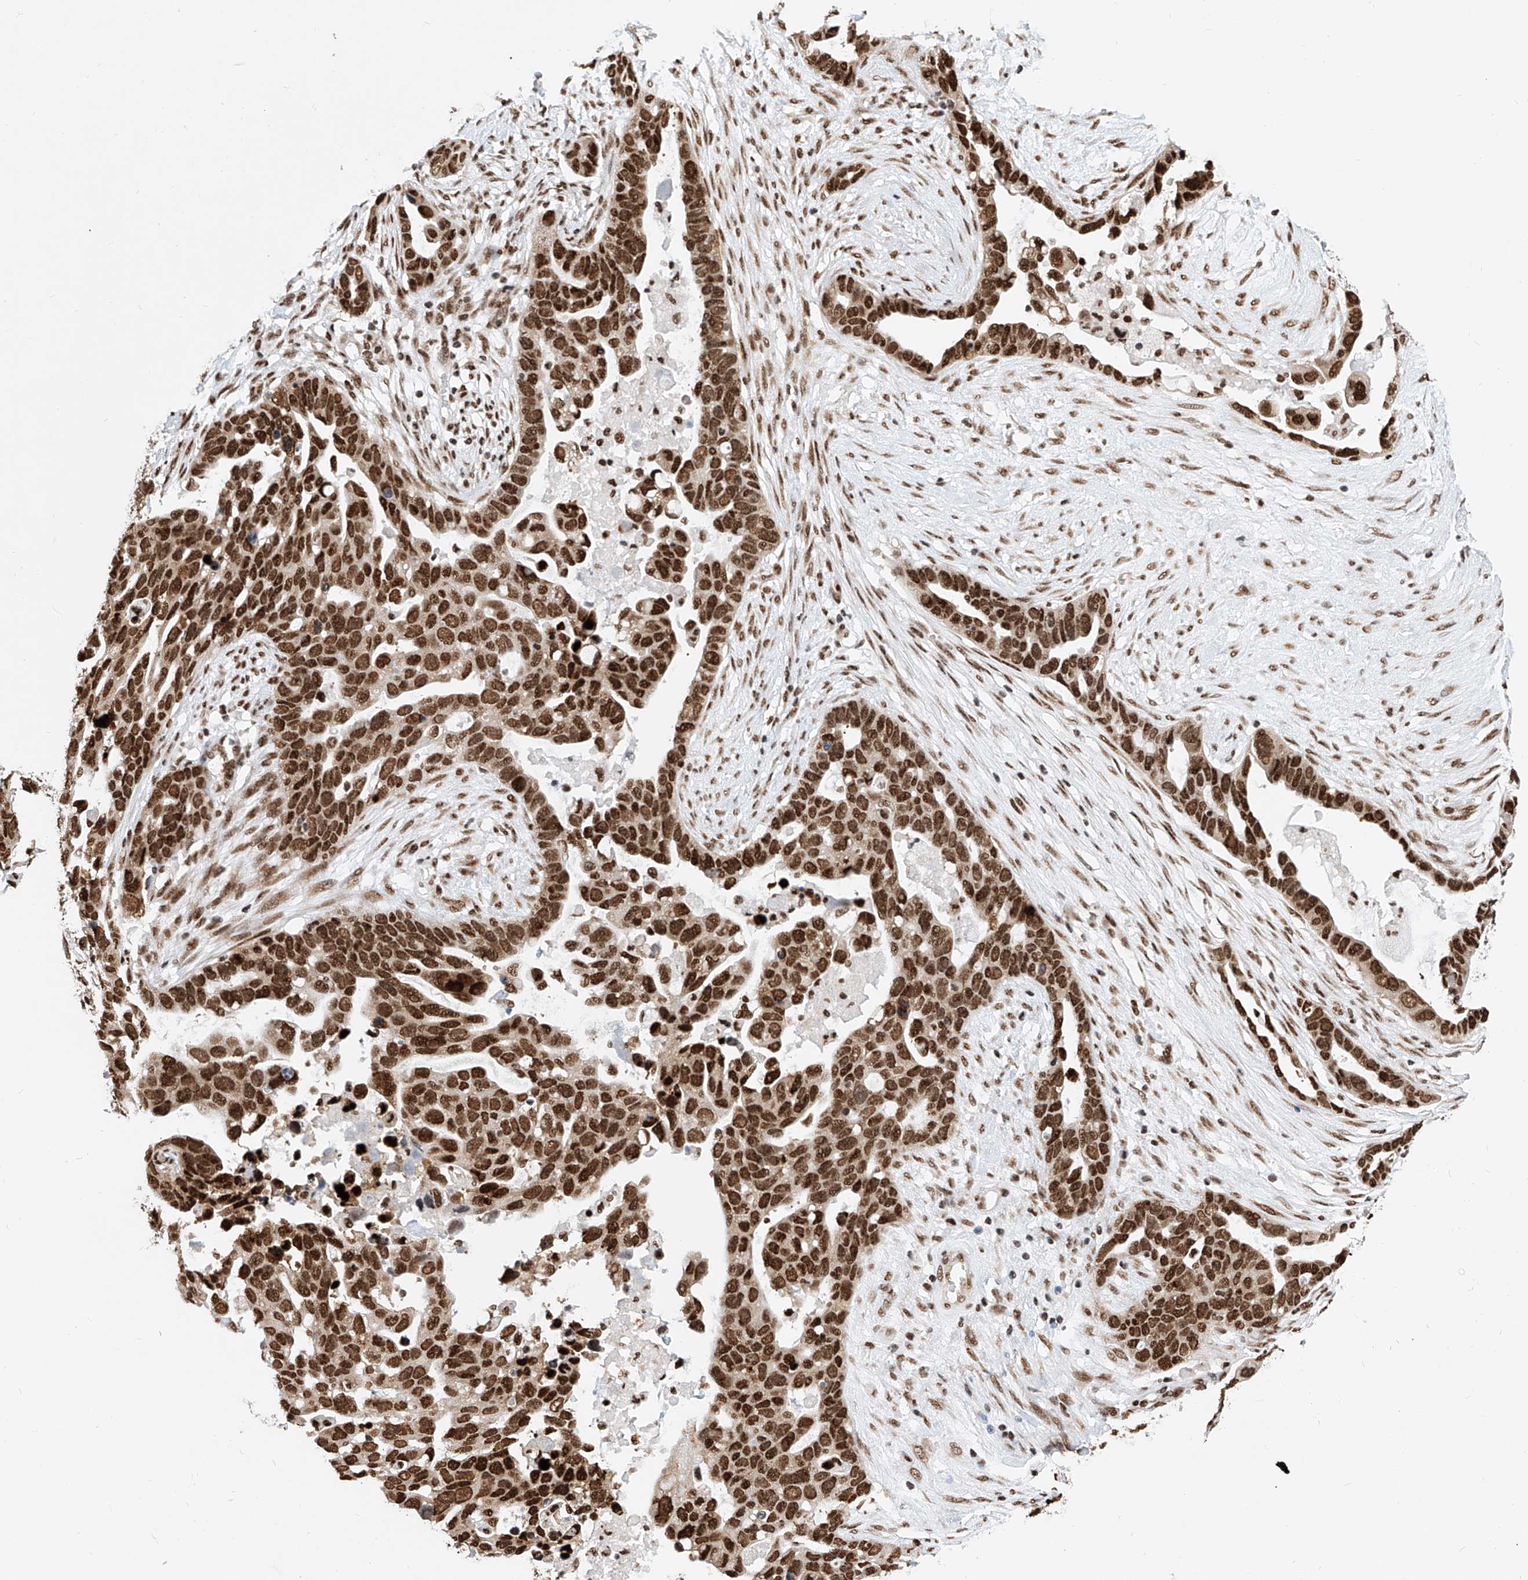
{"staining": {"intensity": "strong", "quantity": ">75%", "location": "nuclear"}, "tissue": "ovarian cancer", "cell_type": "Tumor cells", "image_type": "cancer", "snomed": [{"axis": "morphology", "description": "Cystadenocarcinoma, serous, NOS"}, {"axis": "topography", "description": "Ovary"}], "caption": "Human serous cystadenocarcinoma (ovarian) stained with a brown dye shows strong nuclear positive positivity in about >75% of tumor cells.", "gene": "SRSF6", "patient": {"sex": "female", "age": 54}}